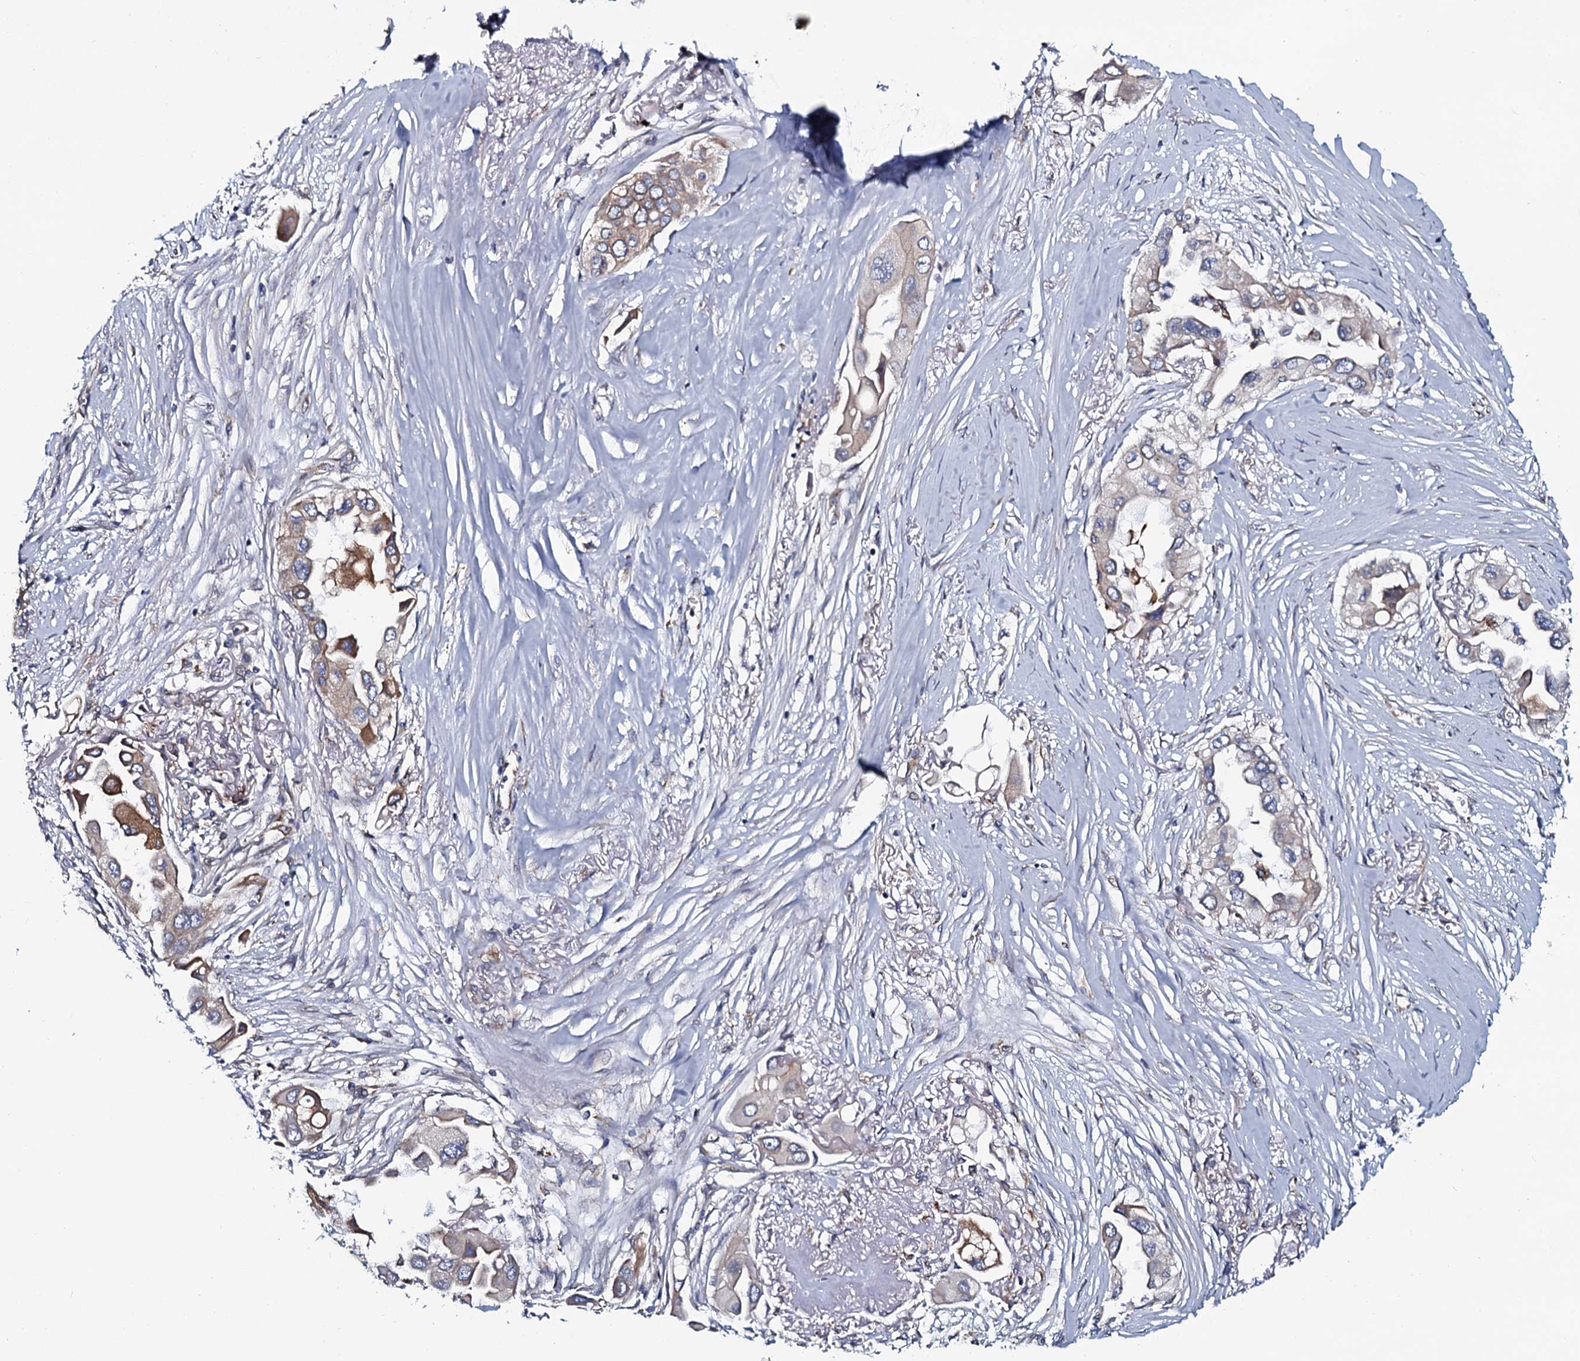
{"staining": {"intensity": "moderate", "quantity": "25%-75%", "location": "cytoplasmic/membranous"}, "tissue": "lung cancer", "cell_type": "Tumor cells", "image_type": "cancer", "snomed": [{"axis": "morphology", "description": "Adenocarcinoma, NOS"}, {"axis": "topography", "description": "Lung"}], "caption": "Protein expression analysis of human adenocarcinoma (lung) reveals moderate cytoplasmic/membranous positivity in about 25%-75% of tumor cells.", "gene": "TMEM151A", "patient": {"sex": "female", "age": 76}}